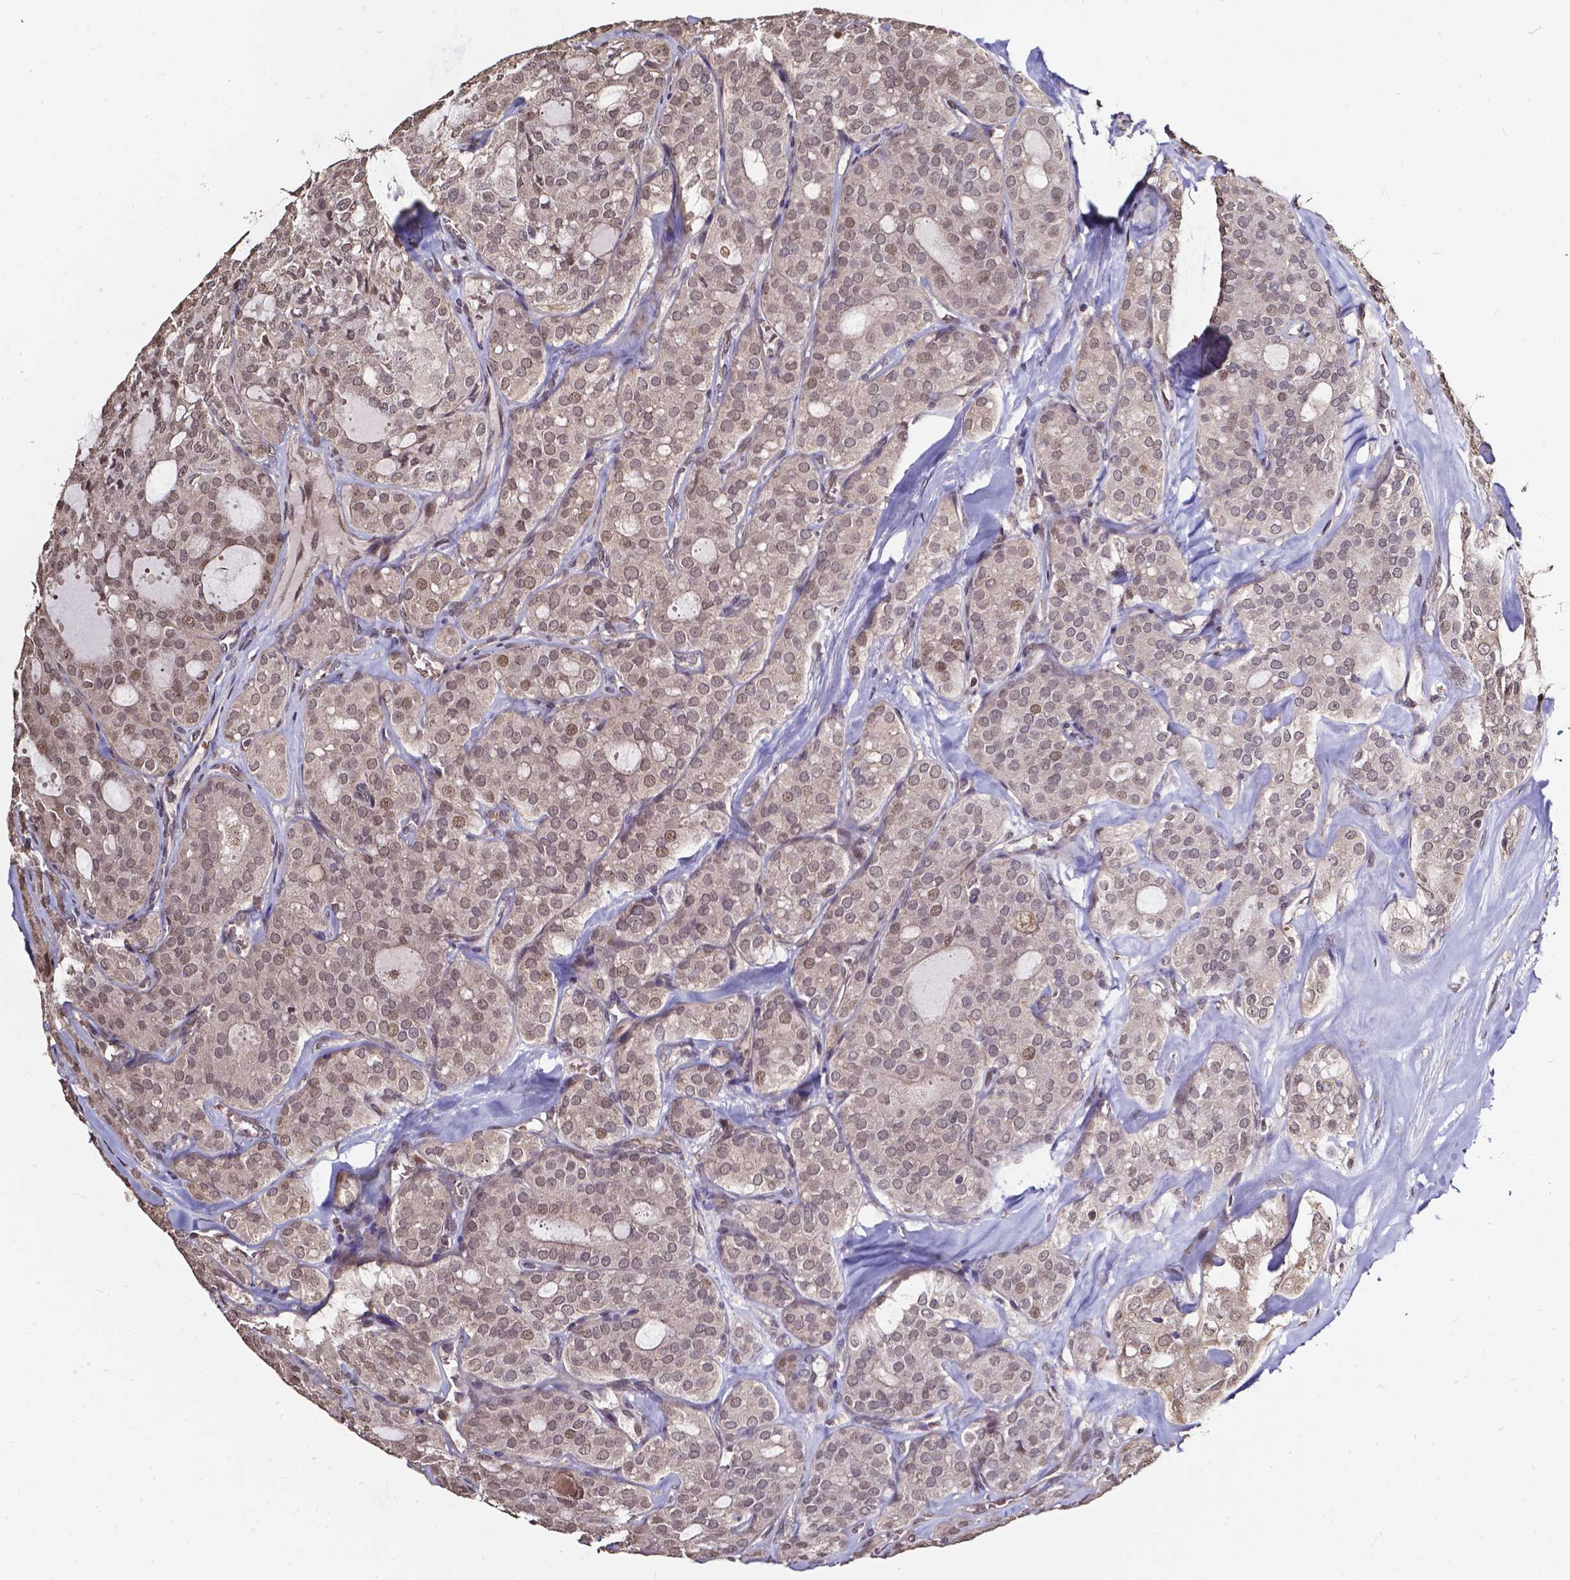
{"staining": {"intensity": "weak", "quantity": "<25%", "location": "cytoplasmic/membranous"}, "tissue": "thyroid cancer", "cell_type": "Tumor cells", "image_type": "cancer", "snomed": [{"axis": "morphology", "description": "Follicular adenoma carcinoma, NOS"}, {"axis": "topography", "description": "Thyroid gland"}], "caption": "This is a histopathology image of immunohistochemistry (IHC) staining of thyroid cancer, which shows no positivity in tumor cells.", "gene": "GLRA2", "patient": {"sex": "male", "age": 75}}